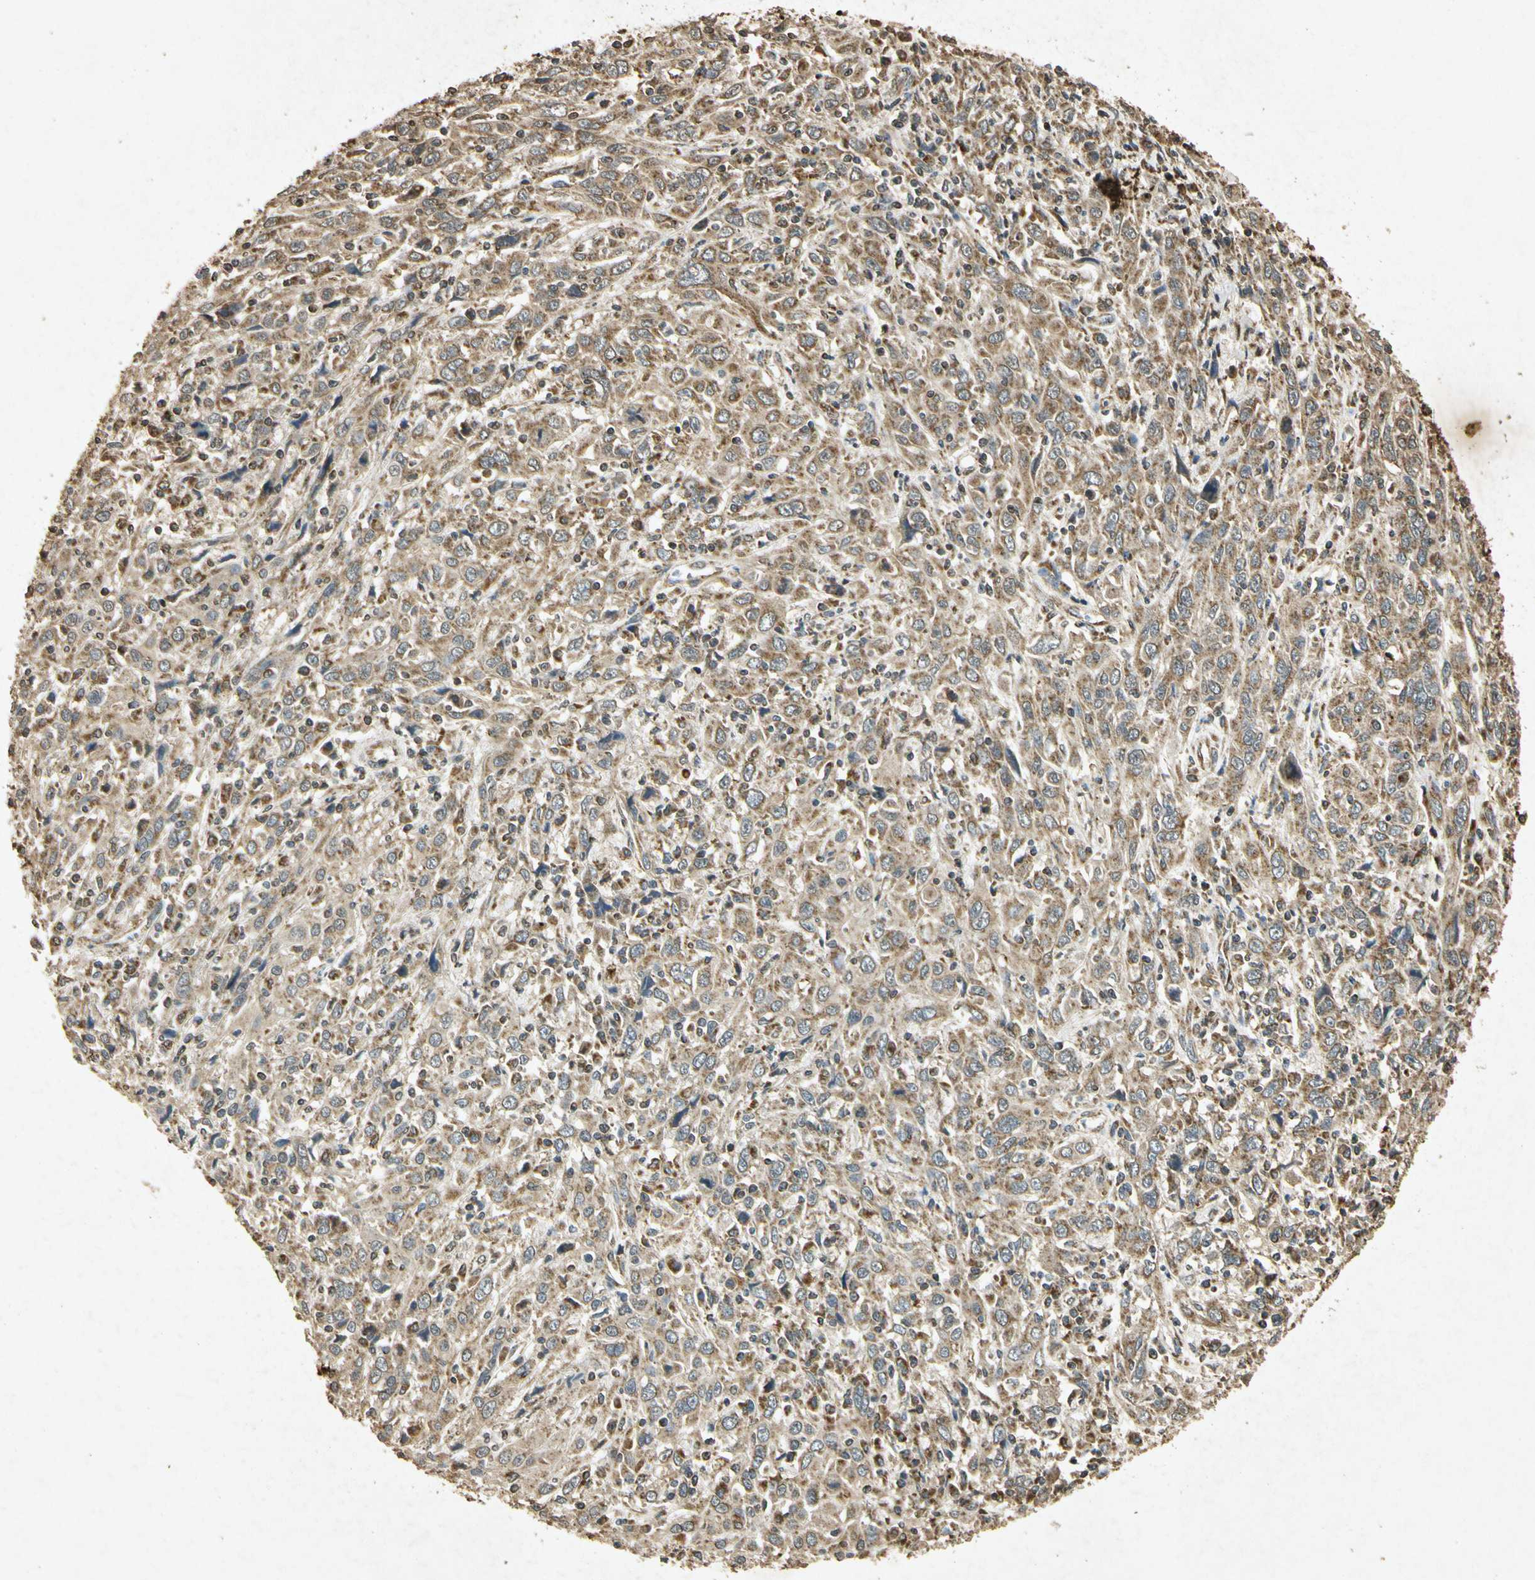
{"staining": {"intensity": "weak", "quantity": "25%-75%", "location": "cytoplasmic/membranous"}, "tissue": "cervical cancer", "cell_type": "Tumor cells", "image_type": "cancer", "snomed": [{"axis": "morphology", "description": "Squamous cell carcinoma, NOS"}, {"axis": "topography", "description": "Cervix"}], "caption": "A brown stain shows weak cytoplasmic/membranous staining of a protein in cervical cancer (squamous cell carcinoma) tumor cells.", "gene": "PRDX3", "patient": {"sex": "female", "age": 46}}